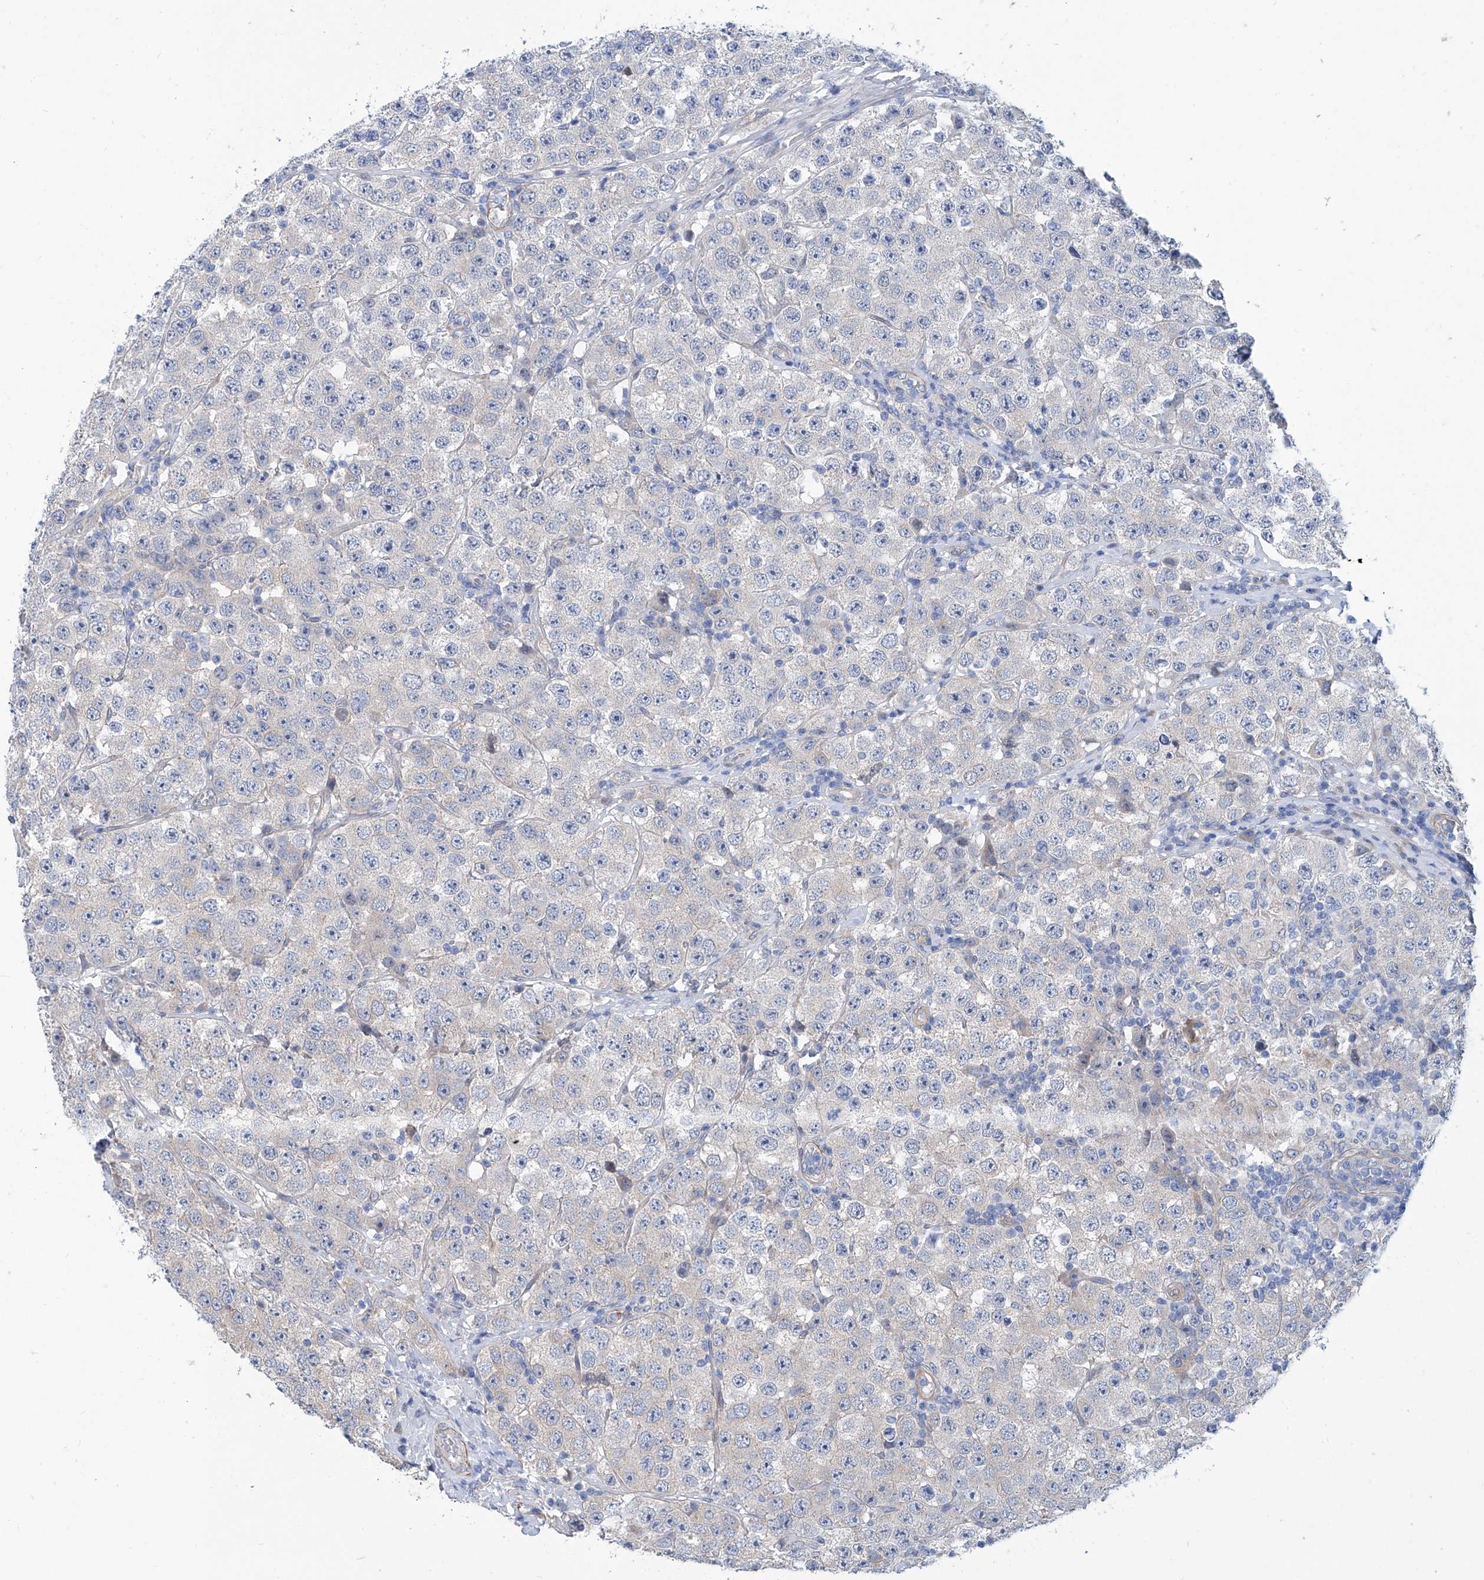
{"staining": {"intensity": "negative", "quantity": "none", "location": "none"}, "tissue": "testis cancer", "cell_type": "Tumor cells", "image_type": "cancer", "snomed": [{"axis": "morphology", "description": "Seminoma, NOS"}, {"axis": "topography", "description": "Testis"}], "caption": "A photomicrograph of human testis seminoma is negative for staining in tumor cells.", "gene": "TNN", "patient": {"sex": "male", "age": 28}}